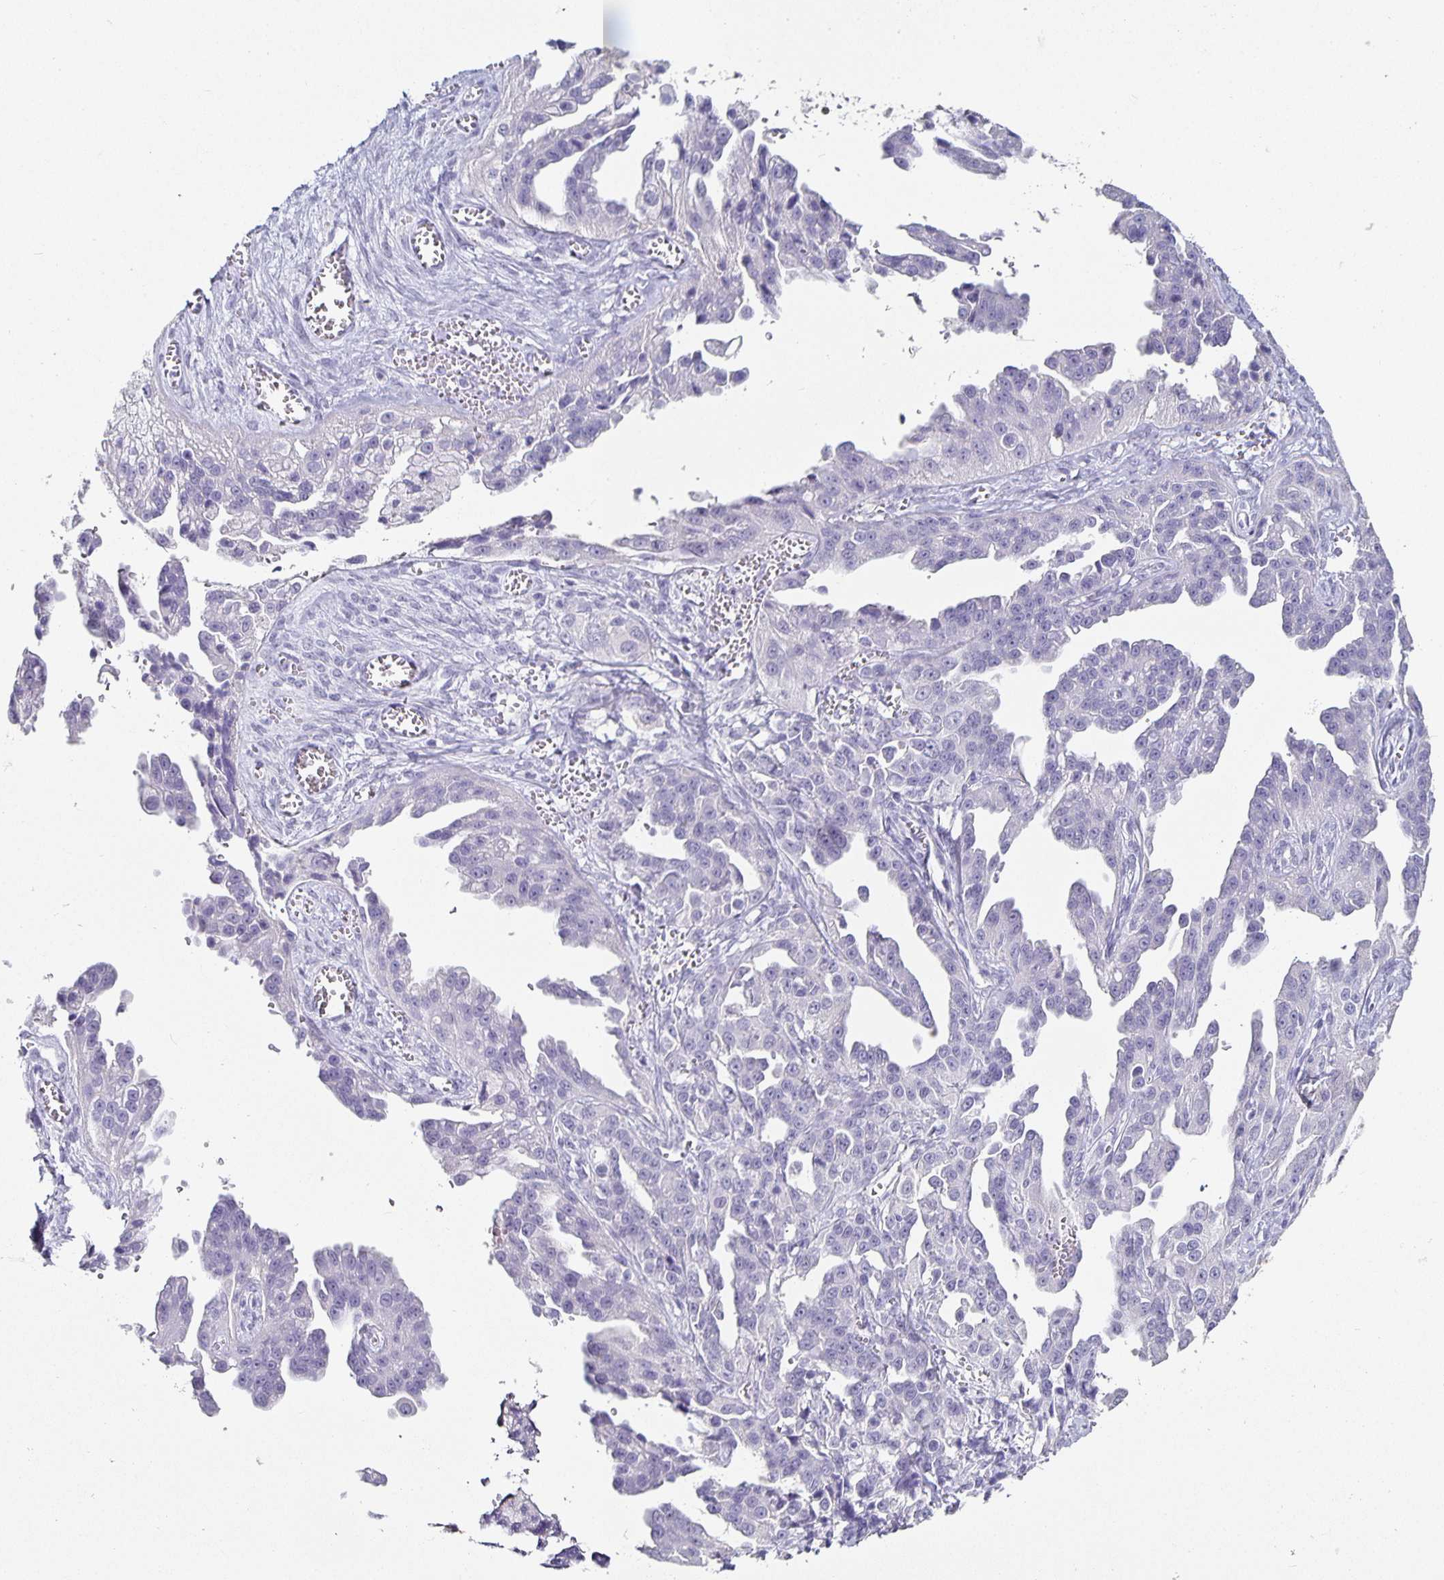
{"staining": {"intensity": "negative", "quantity": "none", "location": "none"}, "tissue": "ovarian cancer", "cell_type": "Tumor cells", "image_type": "cancer", "snomed": [{"axis": "morphology", "description": "Cystadenocarcinoma, serous, NOS"}, {"axis": "topography", "description": "Ovary"}], "caption": "The IHC photomicrograph has no significant staining in tumor cells of serous cystadenocarcinoma (ovarian) tissue.", "gene": "CHGA", "patient": {"sex": "female", "age": 75}}